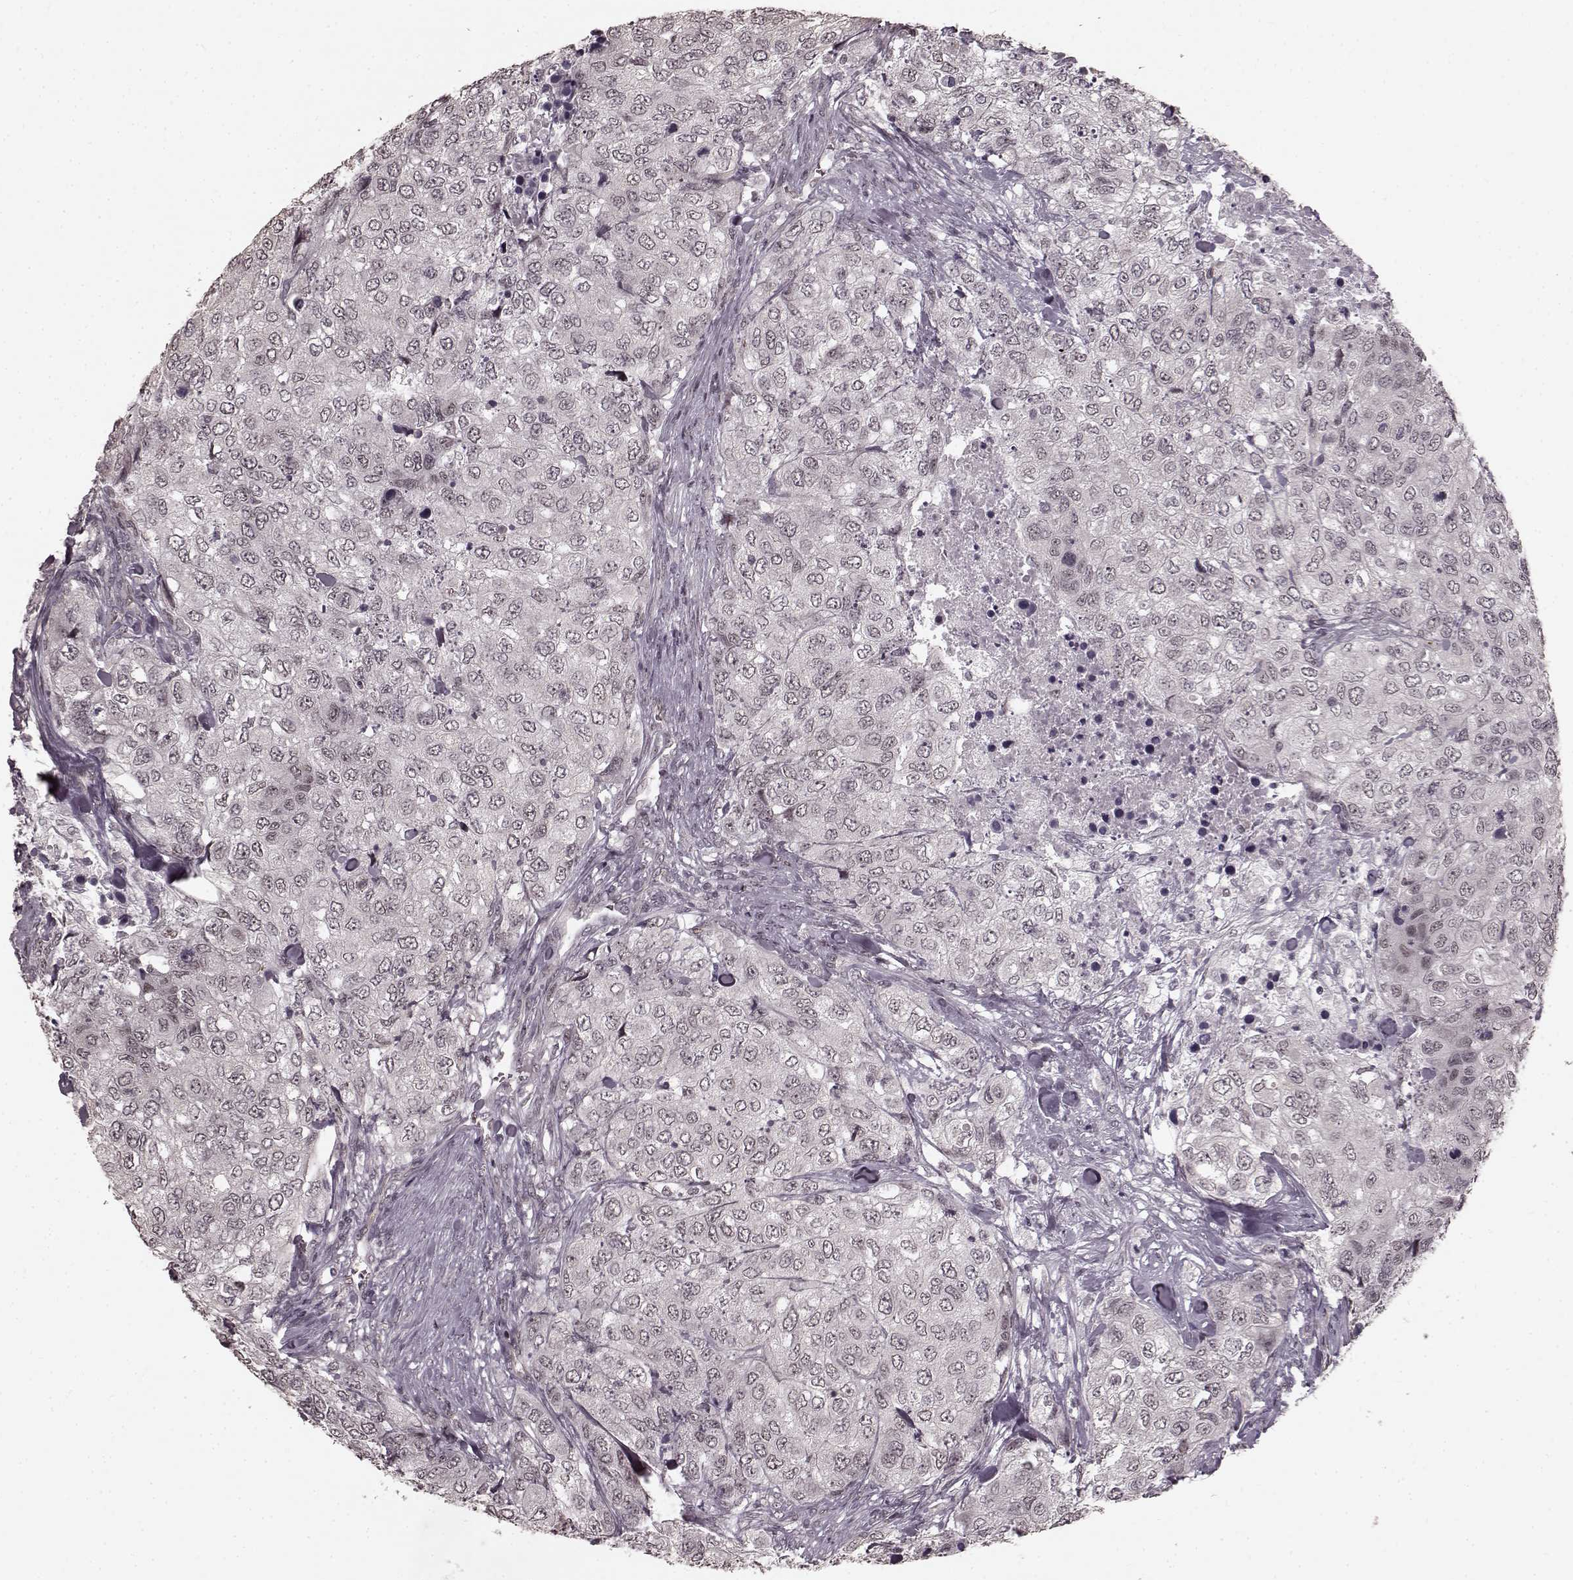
{"staining": {"intensity": "negative", "quantity": "none", "location": "none"}, "tissue": "urothelial cancer", "cell_type": "Tumor cells", "image_type": "cancer", "snomed": [{"axis": "morphology", "description": "Urothelial carcinoma, High grade"}, {"axis": "topography", "description": "Urinary bladder"}], "caption": "This is an immunohistochemistry (IHC) histopathology image of high-grade urothelial carcinoma. There is no positivity in tumor cells.", "gene": "PLCB4", "patient": {"sex": "female", "age": 78}}